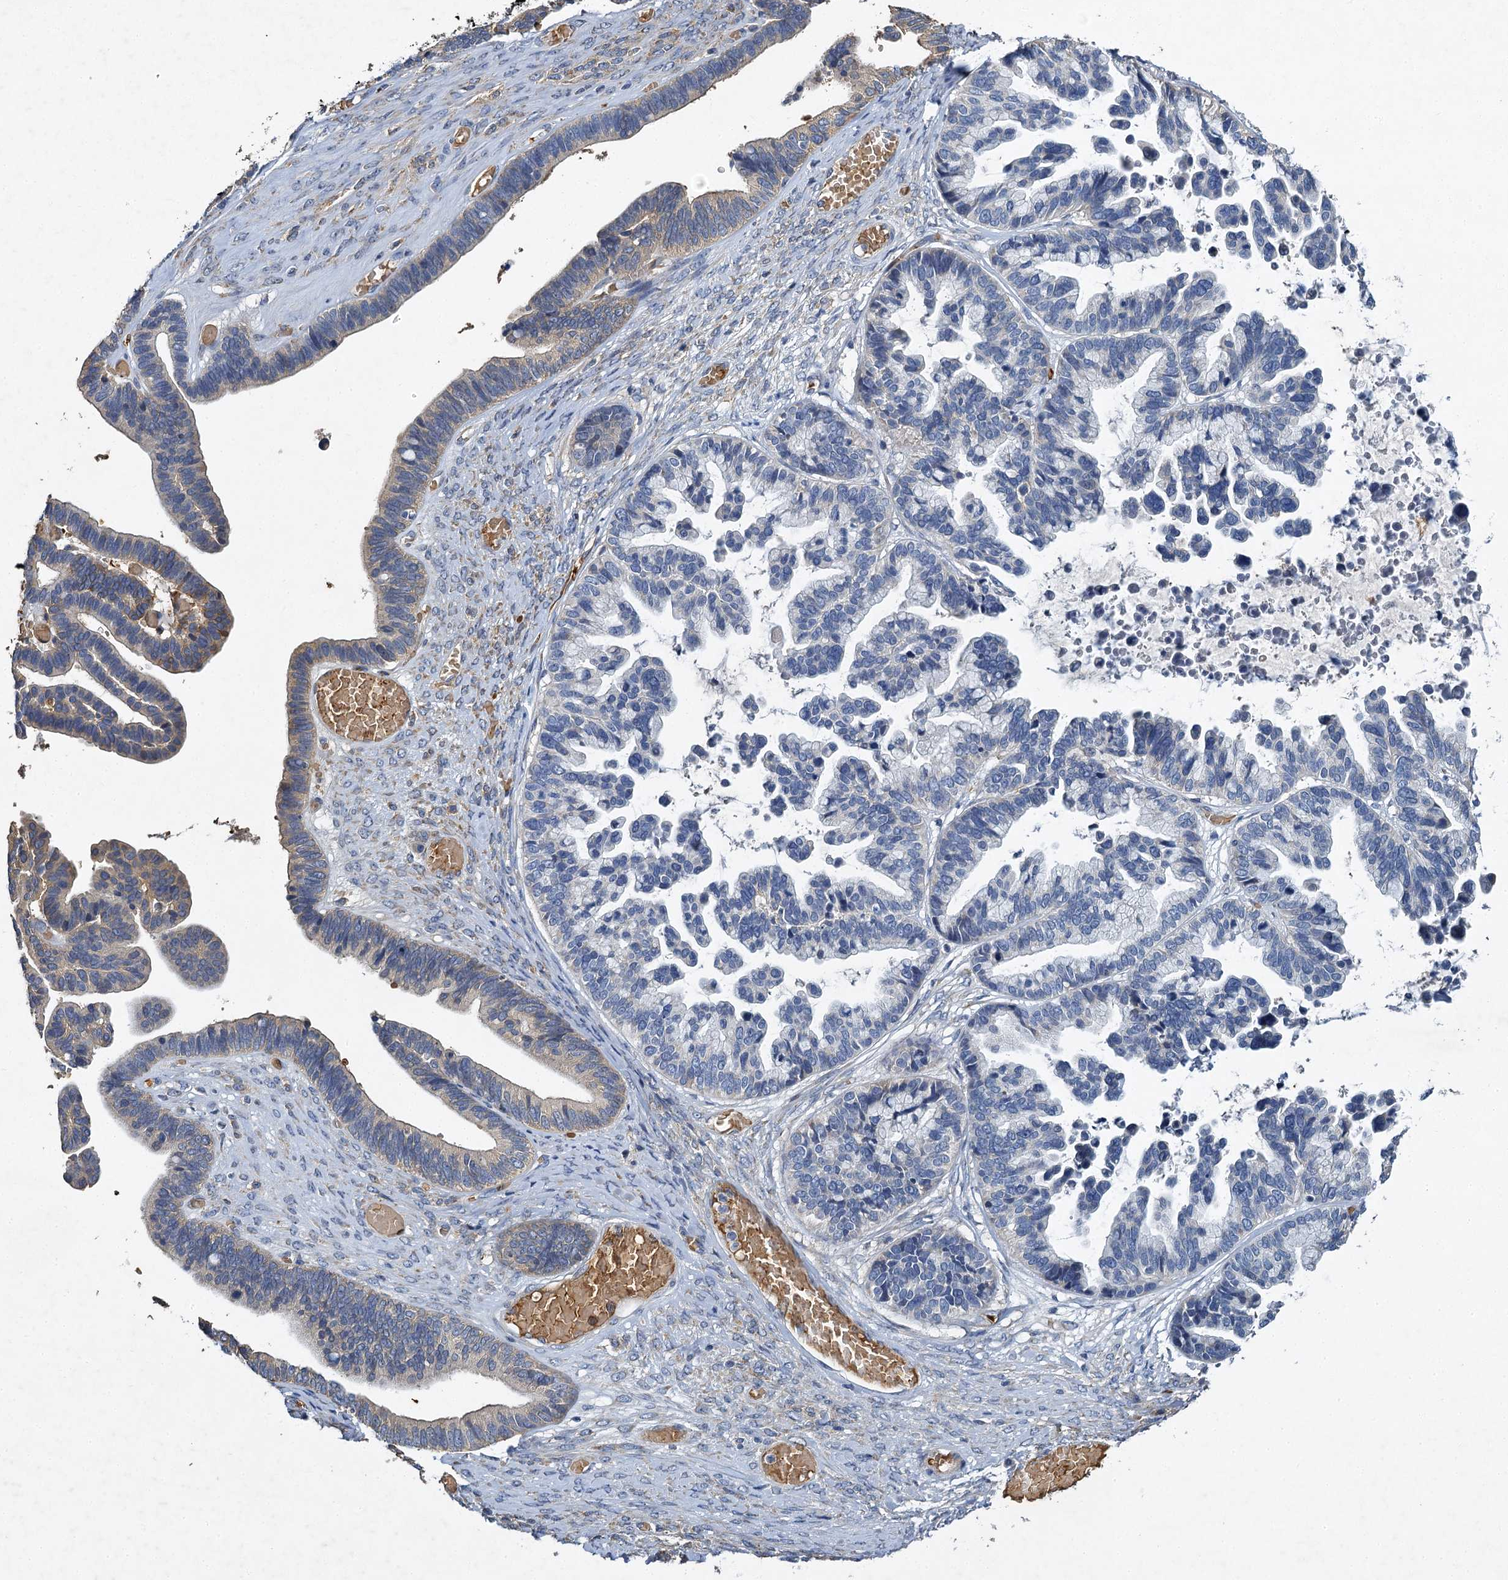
{"staining": {"intensity": "weak", "quantity": "<25%", "location": "cytoplasmic/membranous"}, "tissue": "ovarian cancer", "cell_type": "Tumor cells", "image_type": "cancer", "snomed": [{"axis": "morphology", "description": "Cystadenocarcinoma, serous, NOS"}, {"axis": "topography", "description": "Ovary"}], "caption": "Protein analysis of serous cystadenocarcinoma (ovarian) displays no significant staining in tumor cells. (Brightfield microscopy of DAB (3,3'-diaminobenzidine) immunohistochemistry at high magnification).", "gene": "BCS1L", "patient": {"sex": "female", "age": 56}}